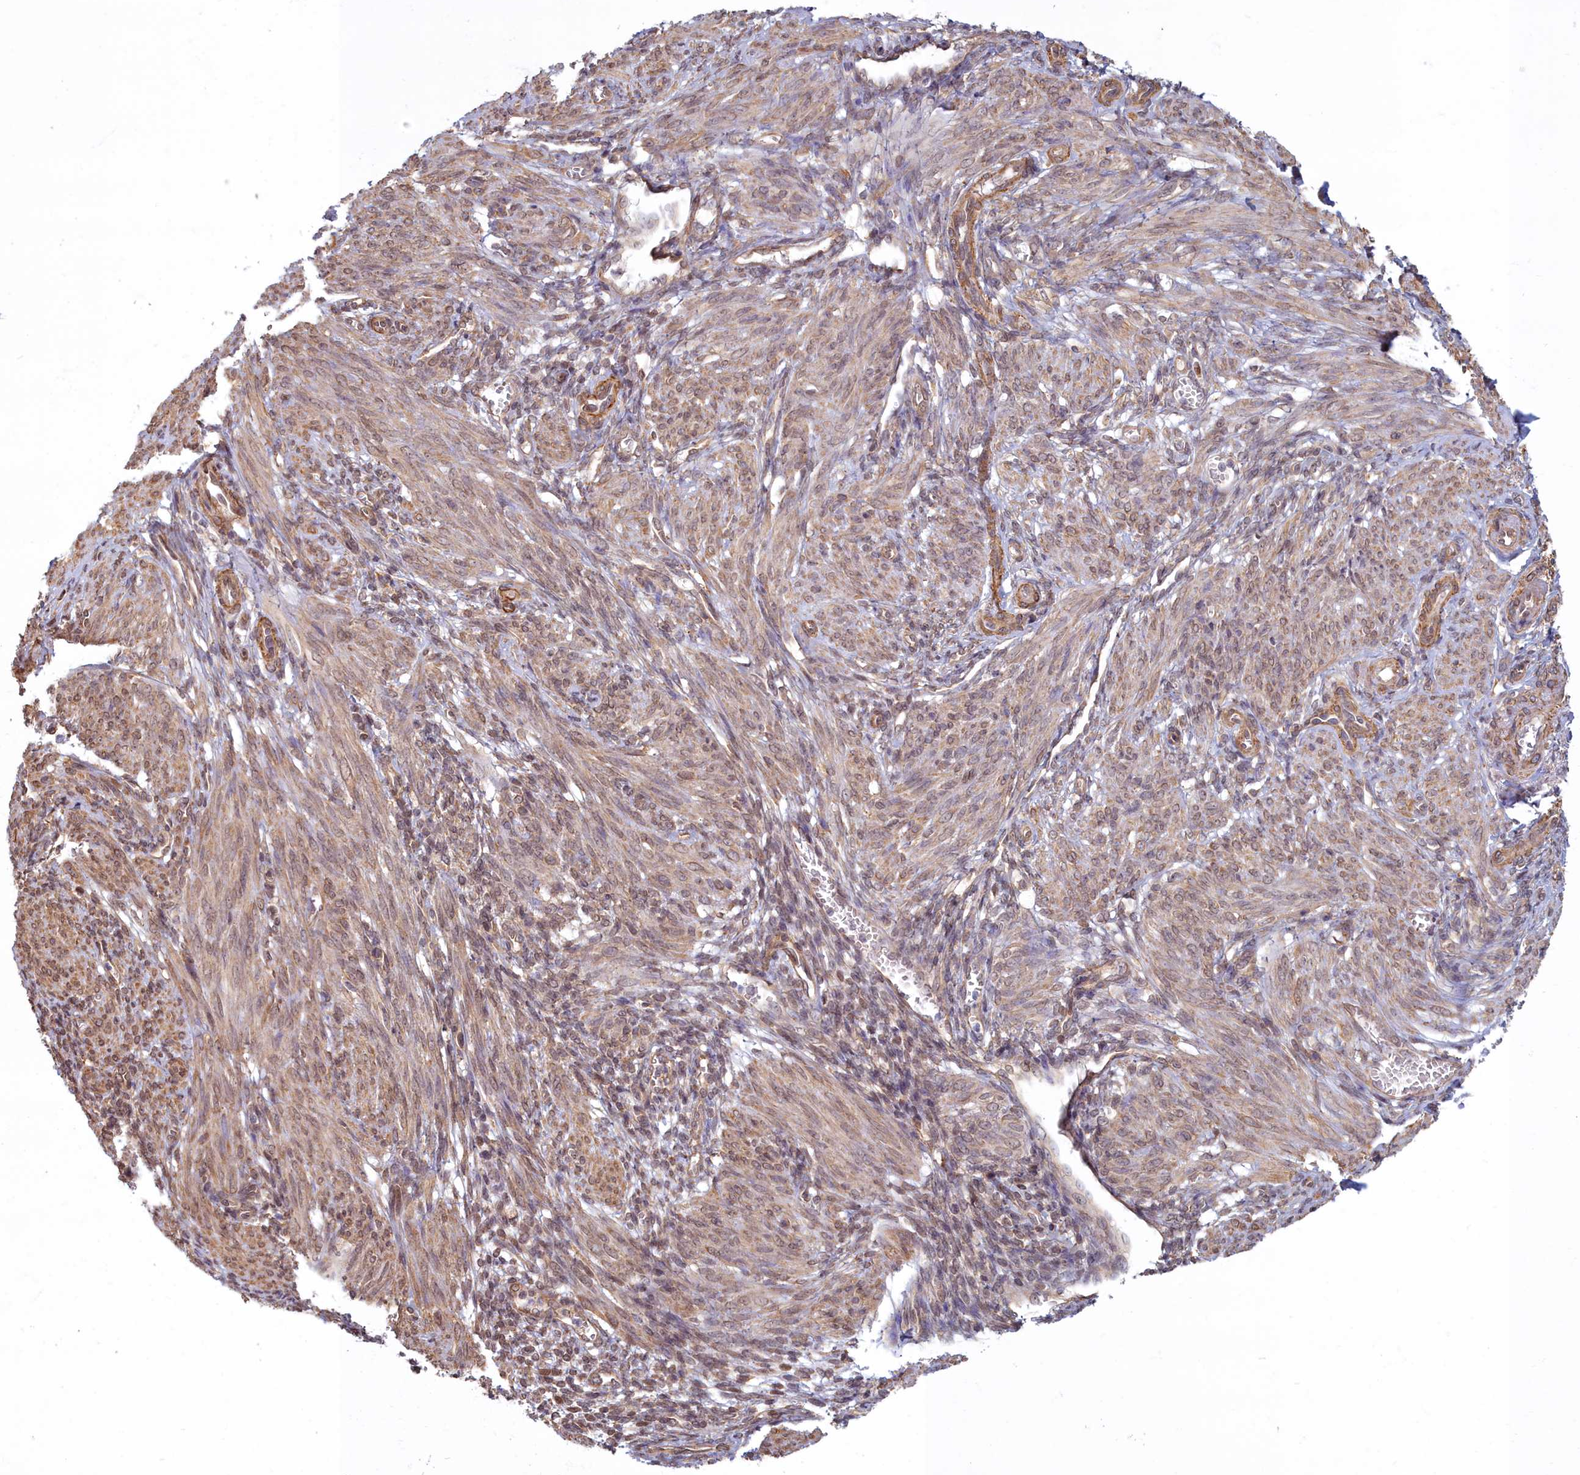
{"staining": {"intensity": "moderate", "quantity": ">75%", "location": "cytoplasmic/membranous,nuclear"}, "tissue": "smooth muscle", "cell_type": "Smooth muscle cells", "image_type": "normal", "snomed": [{"axis": "morphology", "description": "Normal tissue, NOS"}, {"axis": "topography", "description": "Smooth muscle"}], "caption": "IHC image of normal smooth muscle: smooth muscle stained using immunohistochemistry (IHC) exhibits medium levels of moderate protein expression localized specifically in the cytoplasmic/membranous,nuclear of smooth muscle cells, appearing as a cytoplasmic/membranous,nuclear brown color.", "gene": "MAK16", "patient": {"sex": "female", "age": 39}}